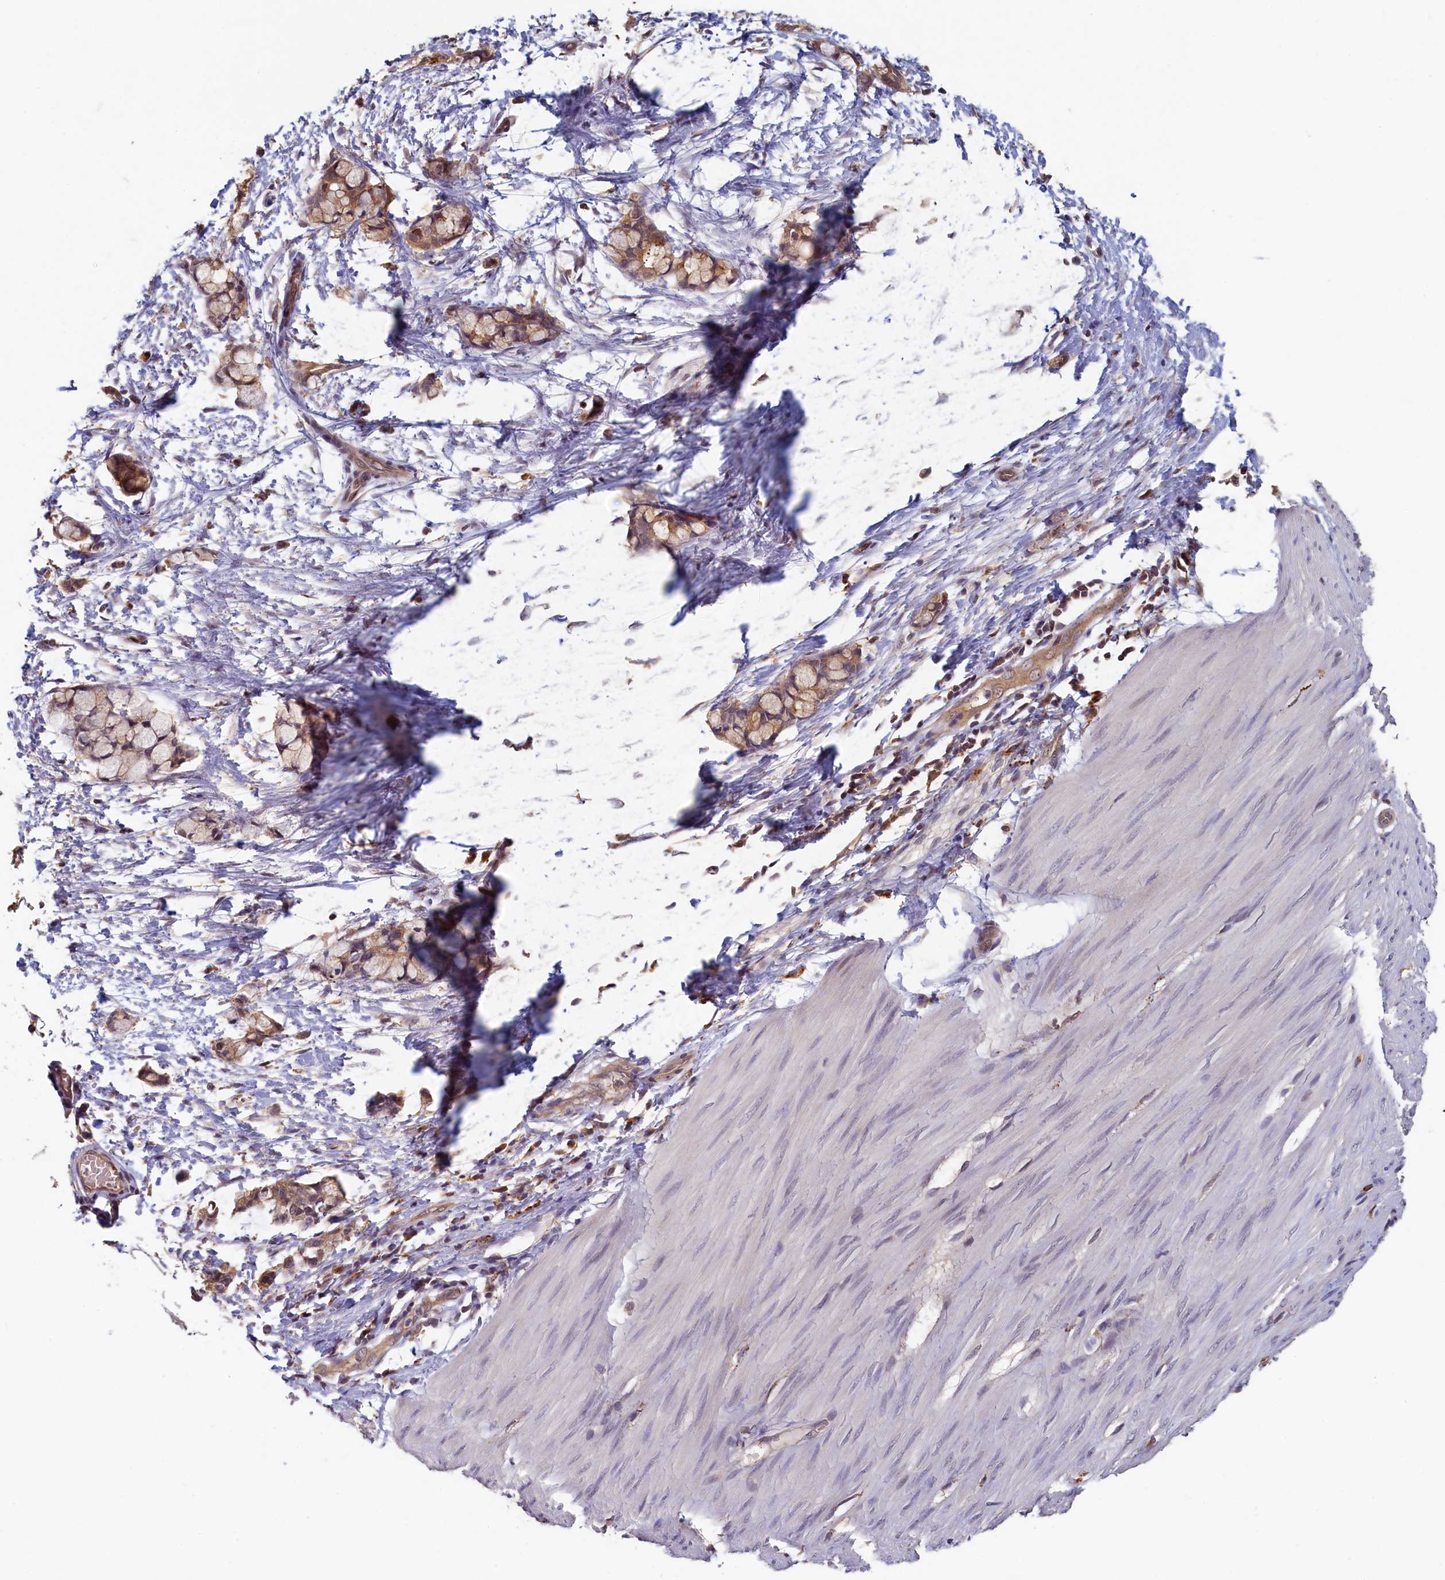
{"staining": {"intensity": "negative", "quantity": "none", "location": "none"}, "tissue": "smooth muscle", "cell_type": "Smooth muscle cells", "image_type": "normal", "snomed": [{"axis": "morphology", "description": "Normal tissue, NOS"}, {"axis": "morphology", "description": "Adenocarcinoma, NOS"}, {"axis": "topography", "description": "Colon"}, {"axis": "topography", "description": "Peripheral nerve tissue"}], "caption": "The image displays no staining of smooth muscle cells in unremarkable smooth muscle. (DAB (3,3'-diaminobenzidine) immunohistochemistry visualized using brightfield microscopy, high magnification).", "gene": "NUBP2", "patient": {"sex": "male", "age": 14}}